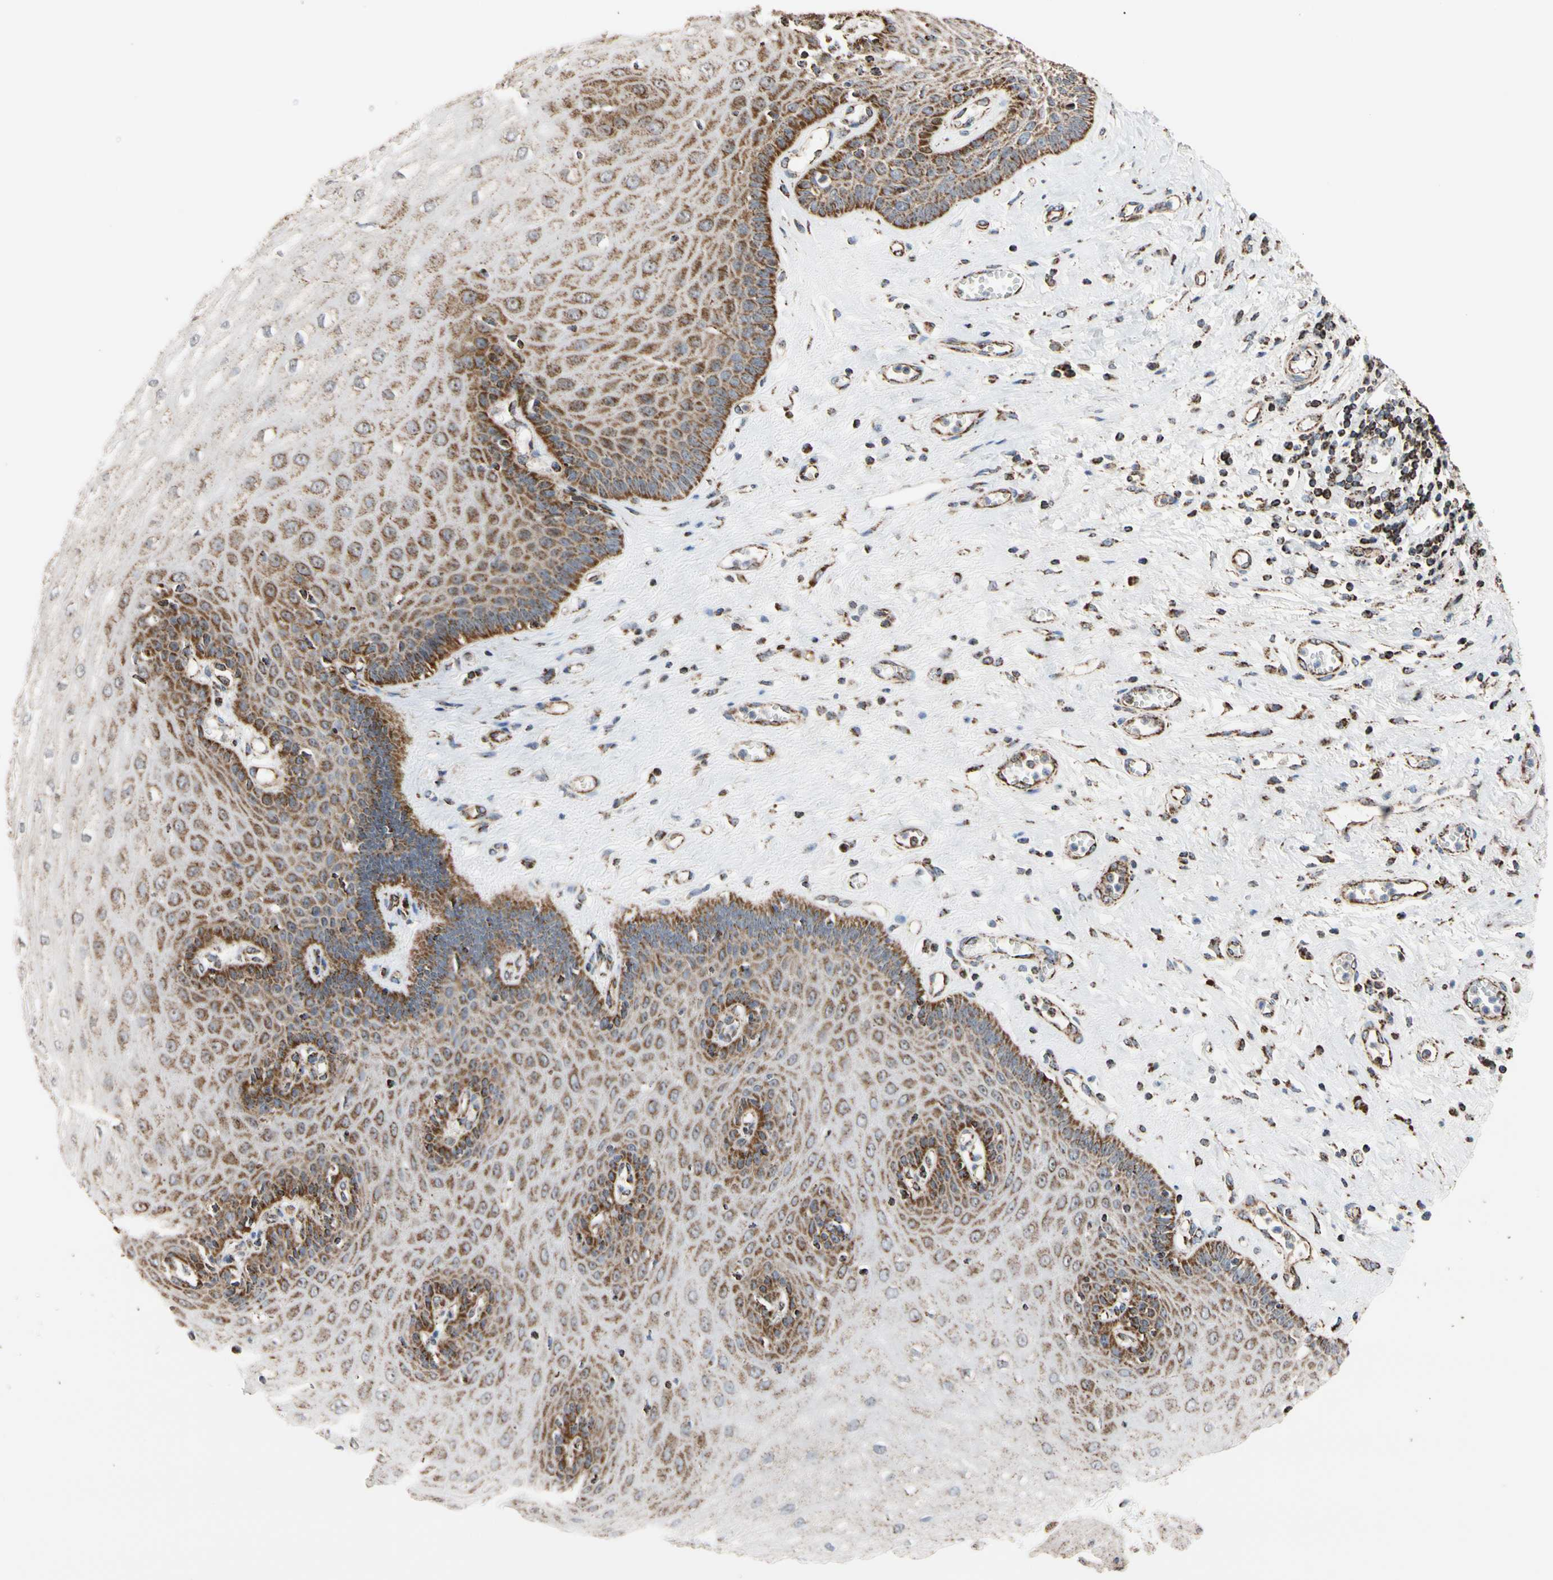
{"staining": {"intensity": "strong", "quantity": ">75%", "location": "cytoplasmic/membranous"}, "tissue": "esophagus", "cell_type": "Squamous epithelial cells", "image_type": "normal", "snomed": [{"axis": "morphology", "description": "Normal tissue, NOS"}, {"axis": "morphology", "description": "Squamous cell carcinoma, NOS"}, {"axis": "topography", "description": "Esophagus"}], "caption": "Strong cytoplasmic/membranous protein staining is identified in approximately >75% of squamous epithelial cells in esophagus.", "gene": "FAM110B", "patient": {"sex": "male", "age": 65}}